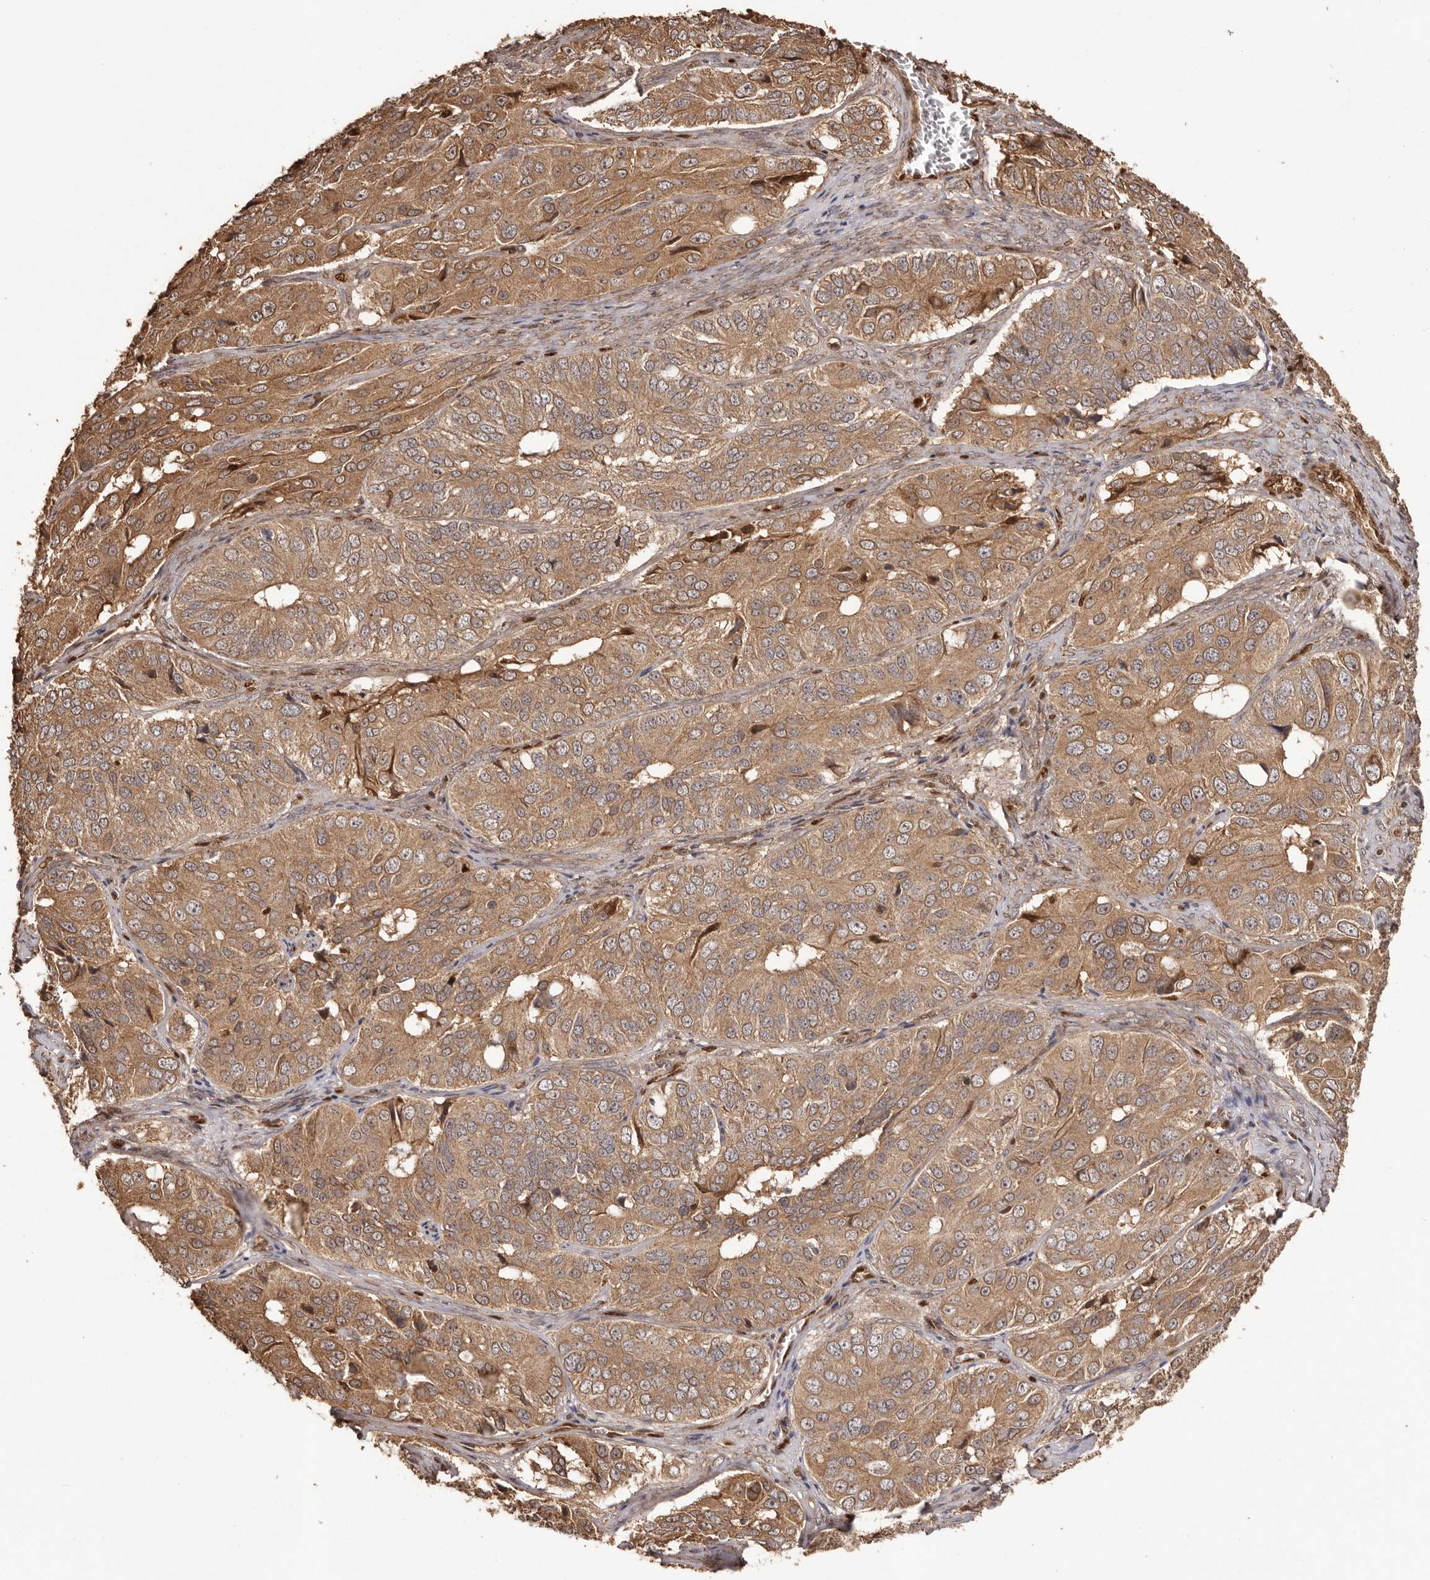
{"staining": {"intensity": "moderate", "quantity": ">75%", "location": "cytoplasmic/membranous"}, "tissue": "ovarian cancer", "cell_type": "Tumor cells", "image_type": "cancer", "snomed": [{"axis": "morphology", "description": "Carcinoma, endometroid"}, {"axis": "topography", "description": "Ovary"}], "caption": "Immunohistochemical staining of human ovarian cancer (endometroid carcinoma) displays moderate cytoplasmic/membranous protein staining in about >75% of tumor cells.", "gene": "UBR2", "patient": {"sex": "female", "age": 51}}